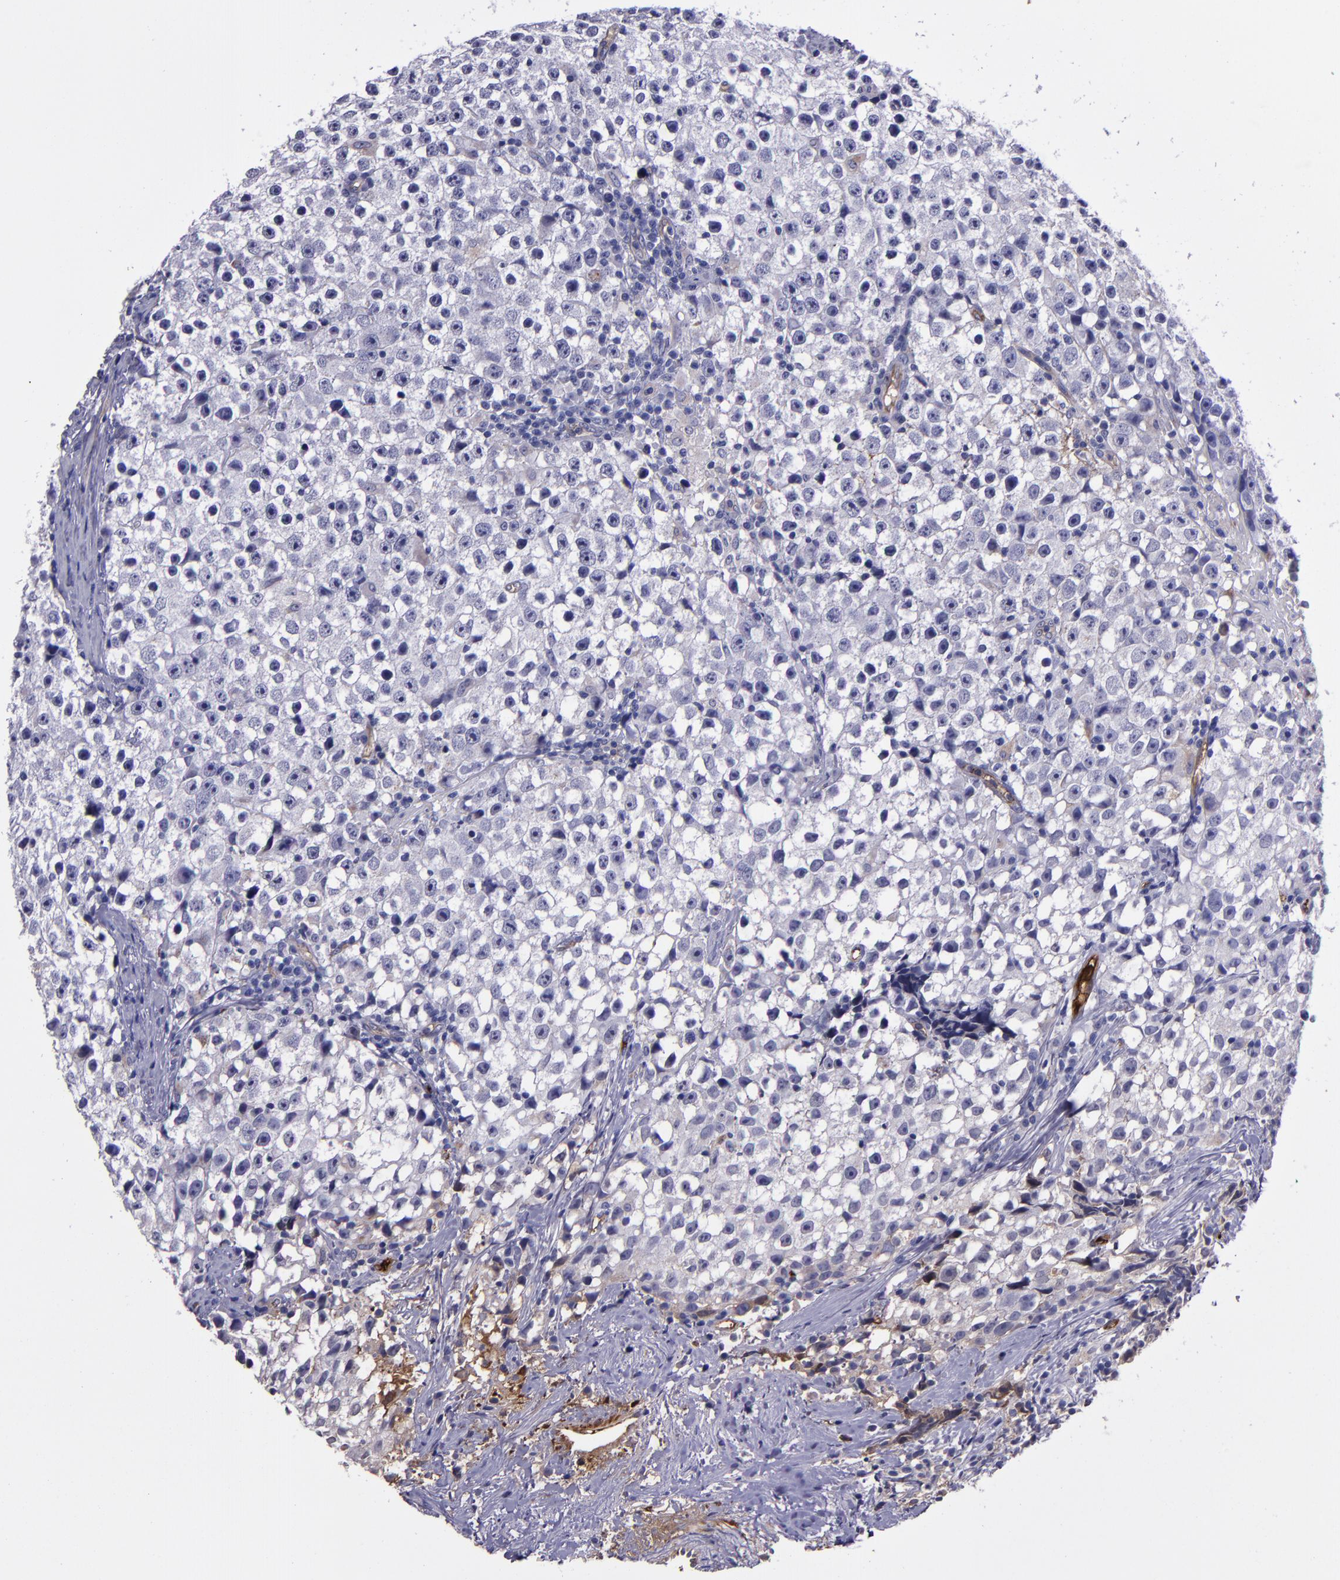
{"staining": {"intensity": "negative", "quantity": "none", "location": "none"}, "tissue": "testis cancer", "cell_type": "Tumor cells", "image_type": "cancer", "snomed": [{"axis": "morphology", "description": "Seminoma, NOS"}, {"axis": "topography", "description": "Testis"}], "caption": "Protein analysis of testis cancer exhibits no significant positivity in tumor cells.", "gene": "A2M", "patient": {"sex": "male", "age": 35}}